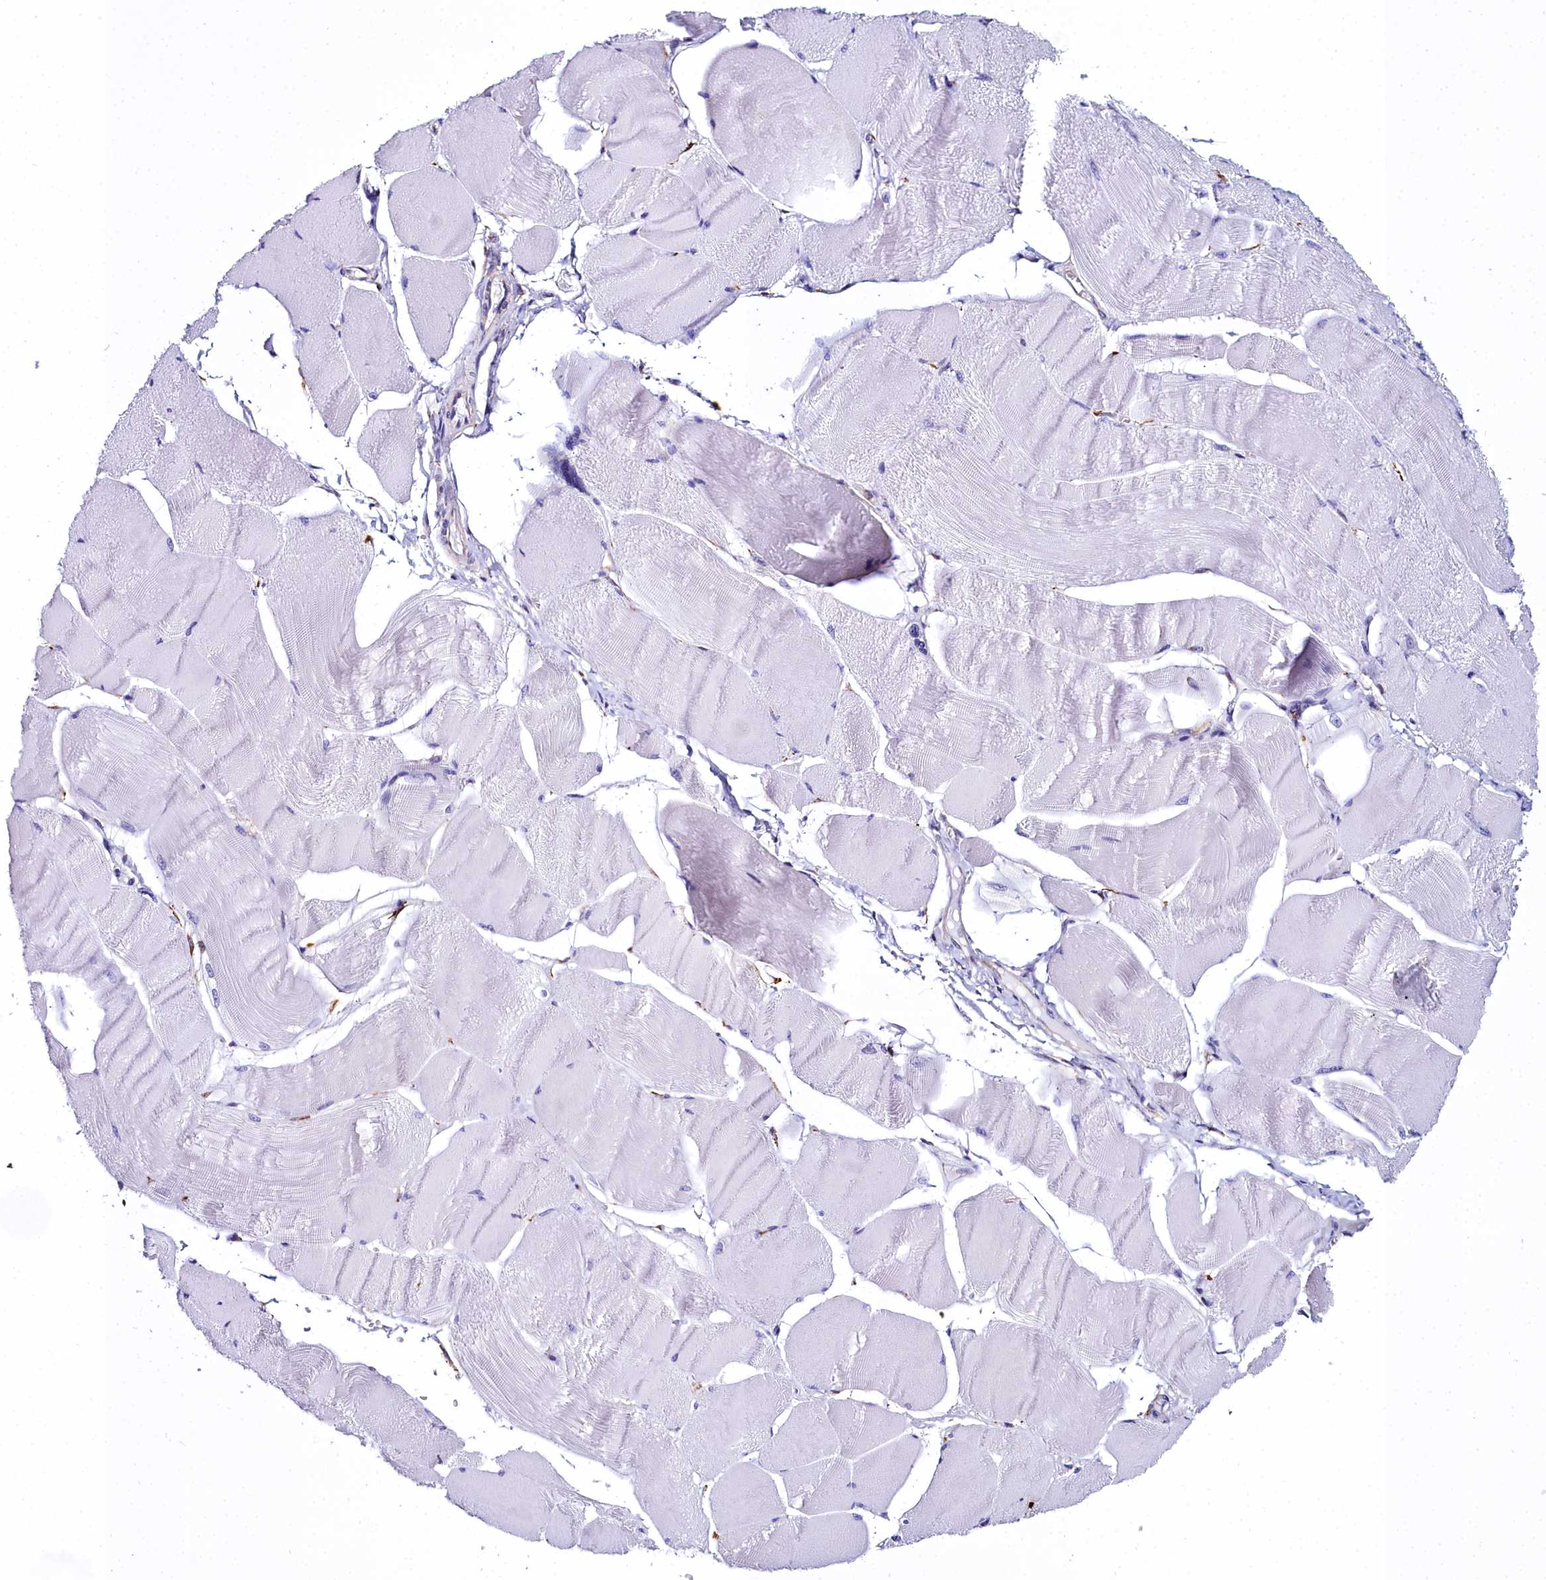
{"staining": {"intensity": "negative", "quantity": "none", "location": "none"}, "tissue": "skeletal muscle", "cell_type": "Myocytes", "image_type": "normal", "snomed": [{"axis": "morphology", "description": "Normal tissue, NOS"}, {"axis": "morphology", "description": "Basal cell carcinoma"}, {"axis": "topography", "description": "Skeletal muscle"}], "caption": "An IHC micrograph of normal skeletal muscle is shown. There is no staining in myocytes of skeletal muscle.", "gene": "TXNDC5", "patient": {"sex": "female", "age": 64}}